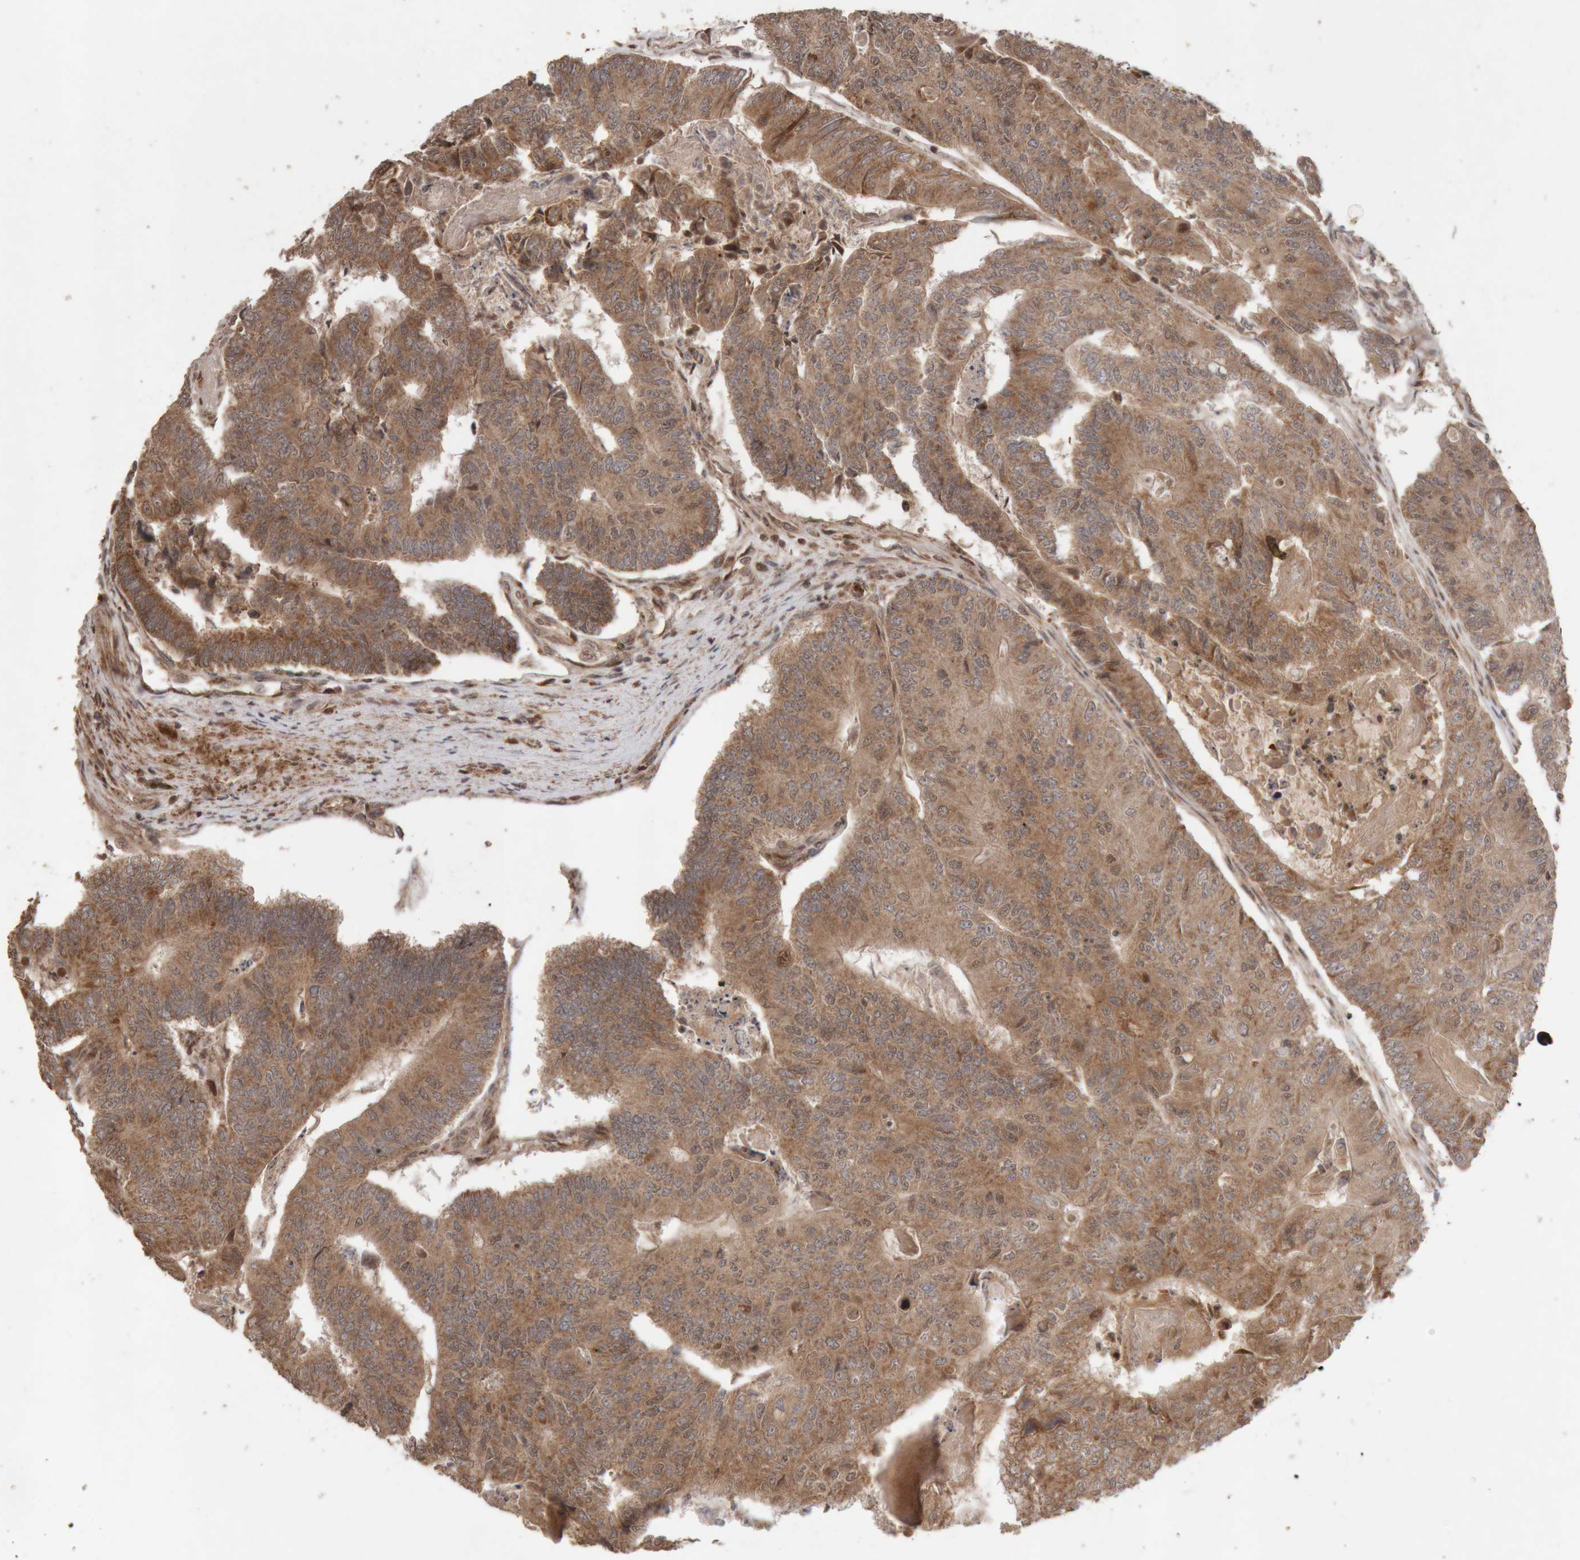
{"staining": {"intensity": "moderate", "quantity": ">75%", "location": "cytoplasmic/membranous"}, "tissue": "colorectal cancer", "cell_type": "Tumor cells", "image_type": "cancer", "snomed": [{"axis": "morphology", "description": "Adenocarcinoma, NOS"}, {"axis": "topography", "description": "Colon"}], "caption": "Protein expression analysis of human colorectal cancer reveals moderate cytoplasmic/membranous staining in approximately >75% of tumor cells. (DAB IHC, brown staining for protein, blue staining for nuclei).", "gene": "KIF21B", "patient": {"sex": "female", "age": 67}}